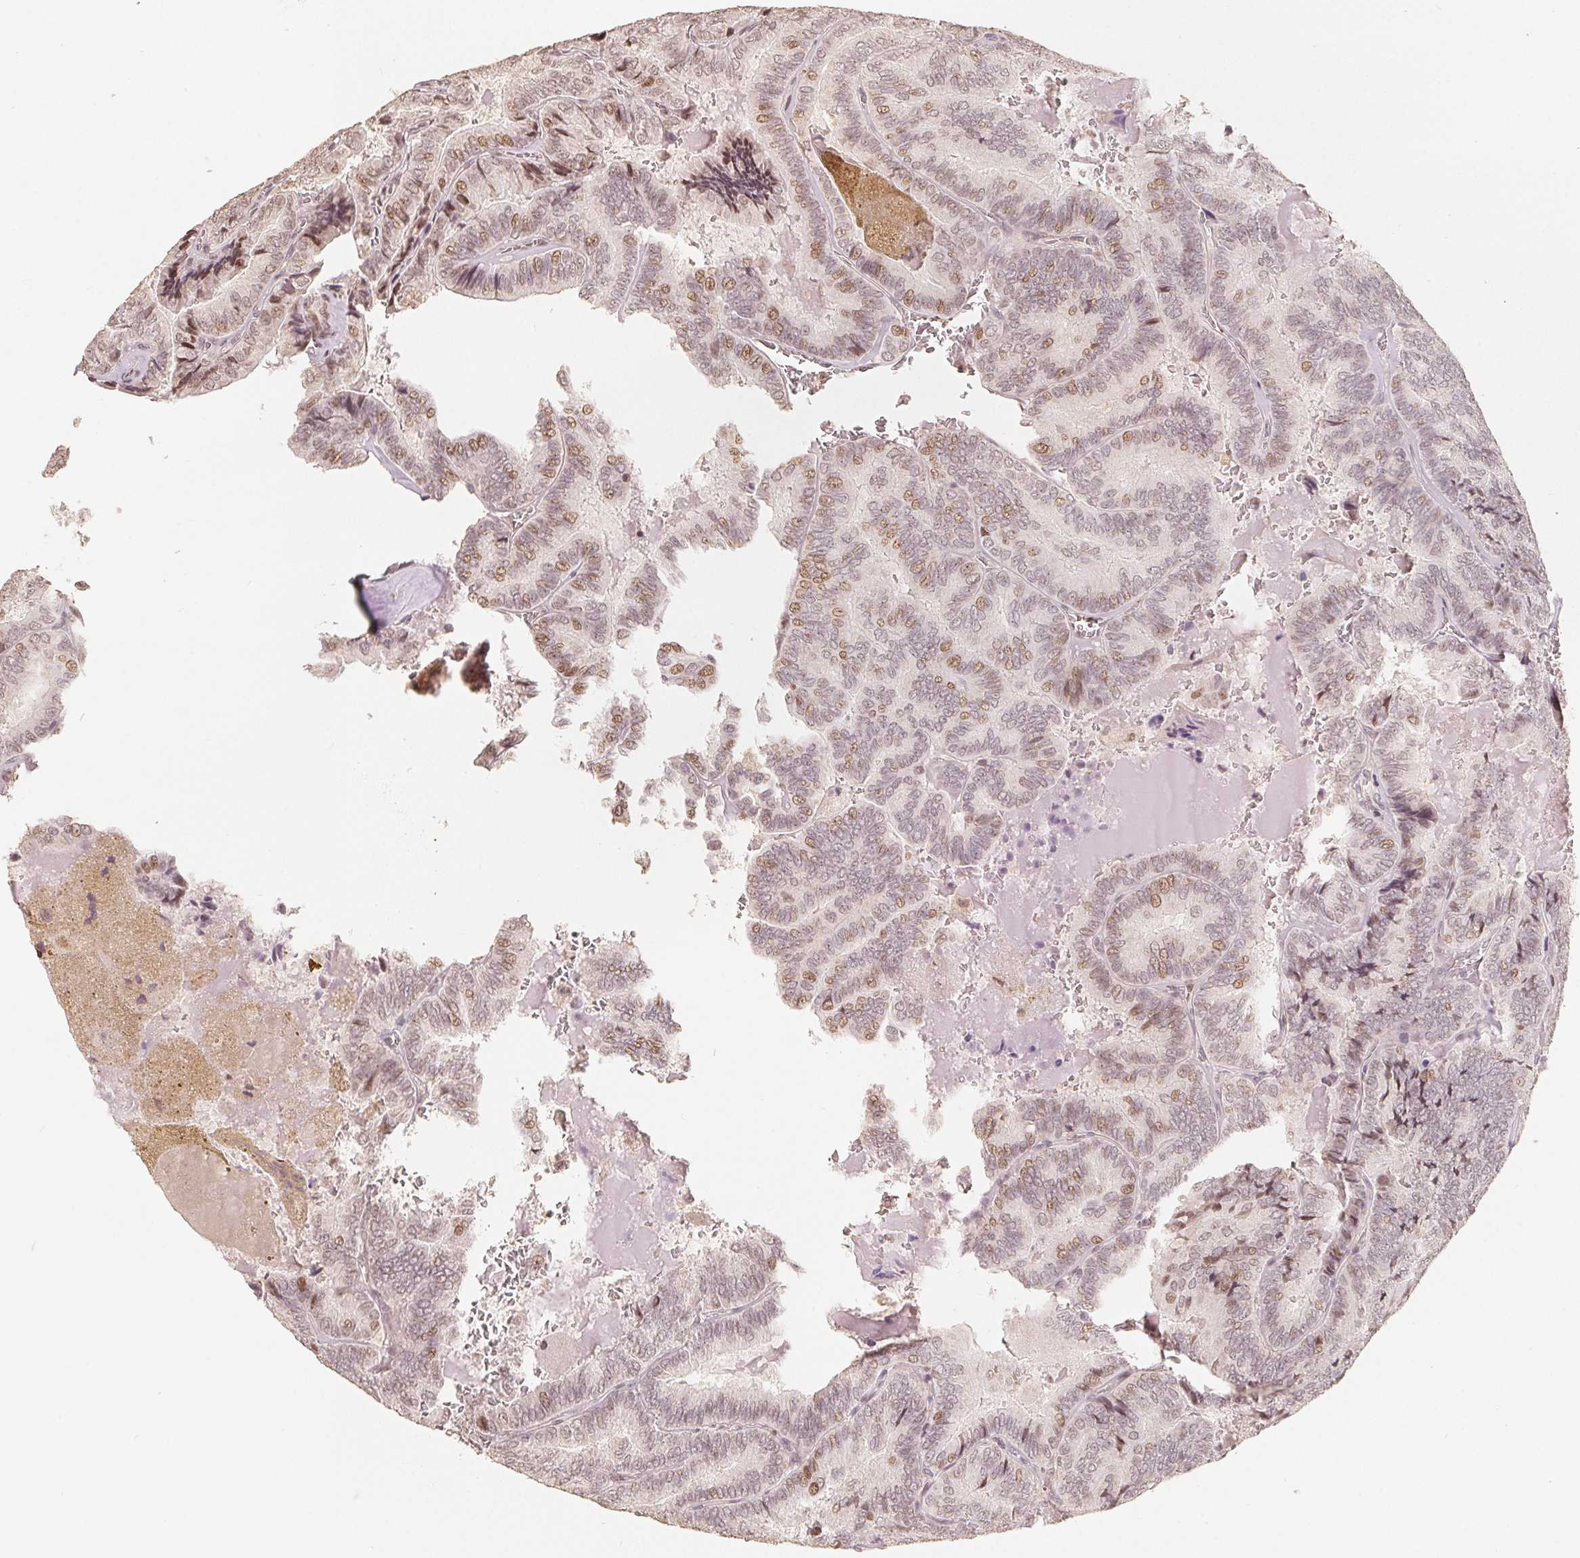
{"staining": {"intensity": "weak", "quantity": "25%-75%", "location": "nuclear"}, "tissue": "thyroid cancer", "cell_type": "Tumor cells", "image_type": "cancer", "snomed": [{"axis": "morphology", "description": "Papillary adenocarcinoma, NOS"}, {"axis": "topography", "description": "Thyroid gland"}], "caption": "This is an image of immunohistochemistry staining of papillary adenocarcinoma (thyroid), which shows weak positivity in the nuclear of tumor cells.", "gene": "CCDC138", "patient": {"sex": "female", "age": 75}}